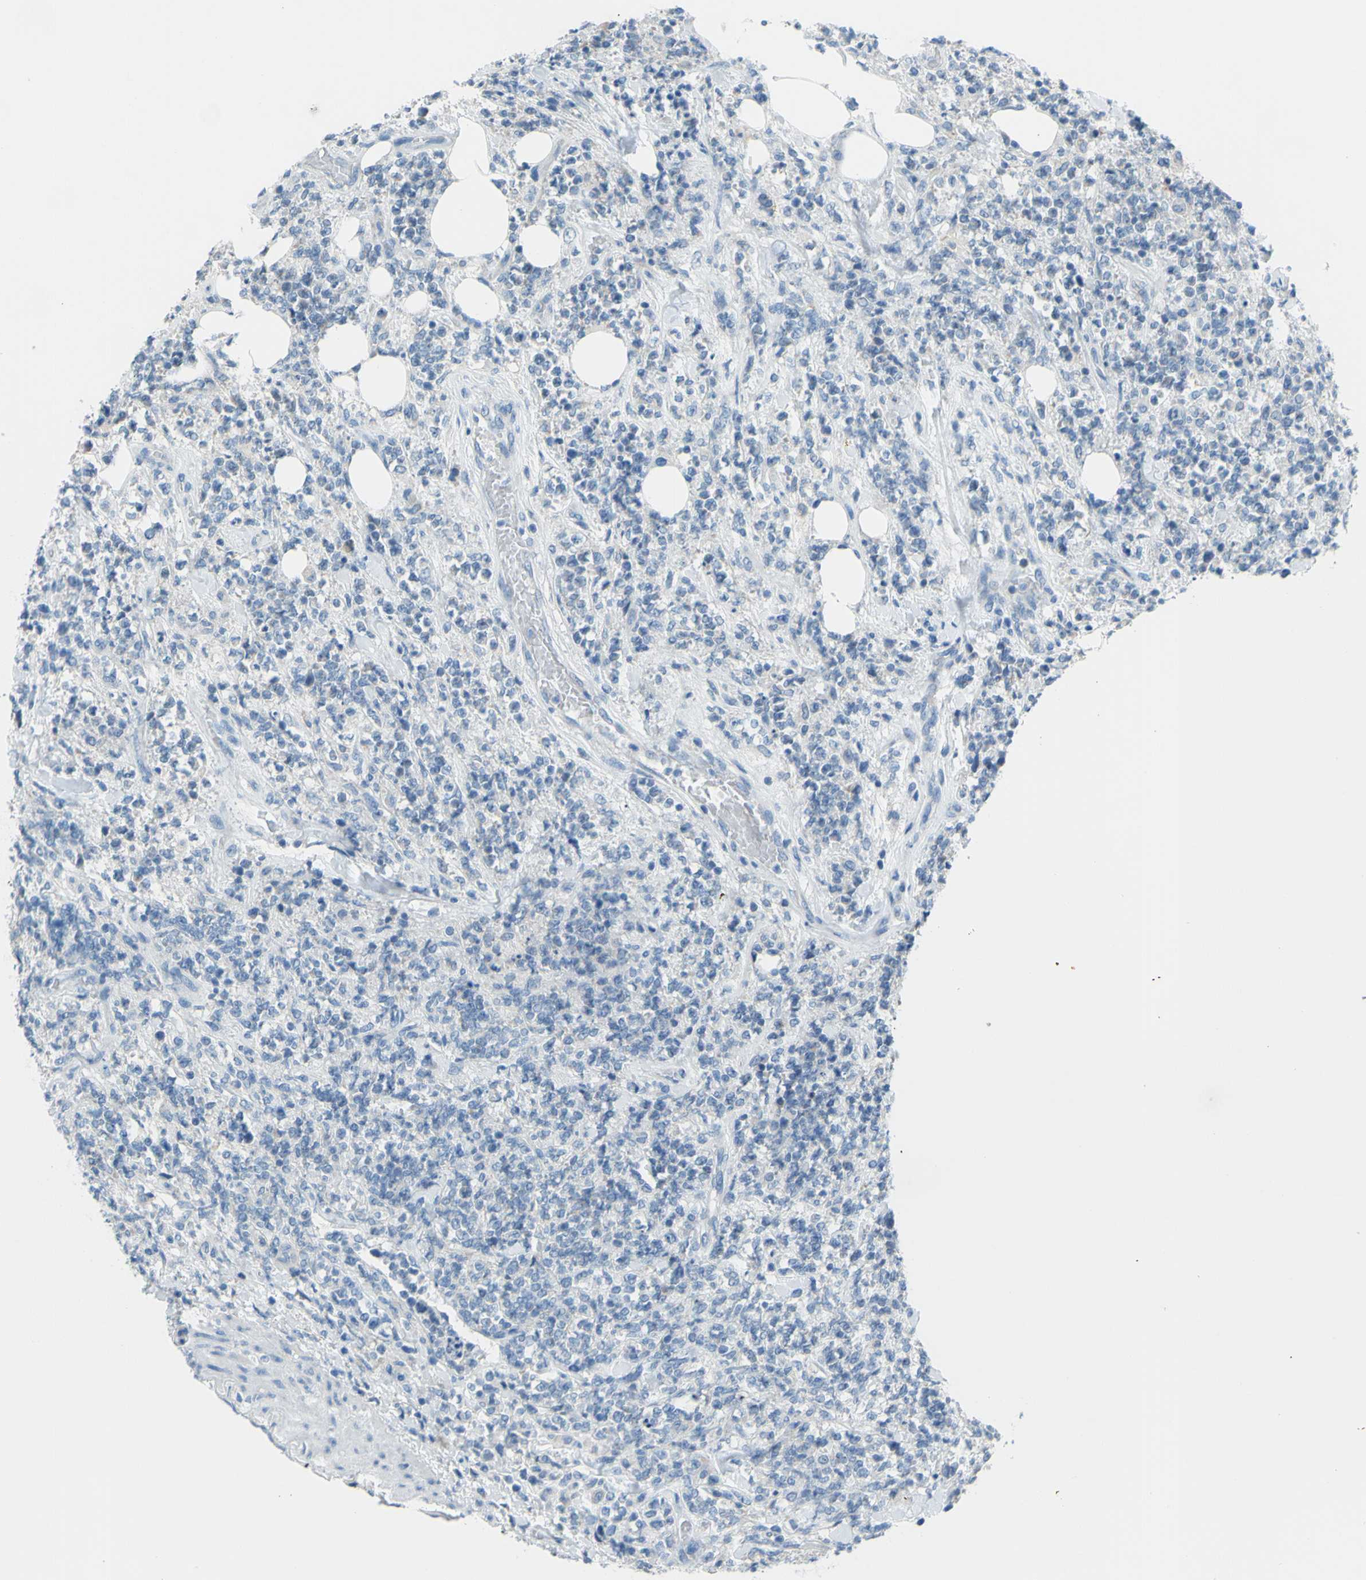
{"staining": {"intensity": "negative", "quantity": "none", "location": "none"}, "tissue": "lymphoma", "cell_type": "Tumor cells", "image_type": "cancer", "snomed": [{"axis": "morphology", "description": "Malignant lymphoma, non-Hodgkin's type, High grade"}, {"axis": "topography", "description": "Soft tissue"}], "caption": "A histopathology image of high-grade malignant lymphoma, non-Hodgkin's type stained for a protein shows no brown staining in tumor cells.", "gene": "SLC1A2", "patient": {"sex": "male", "age": 18}}